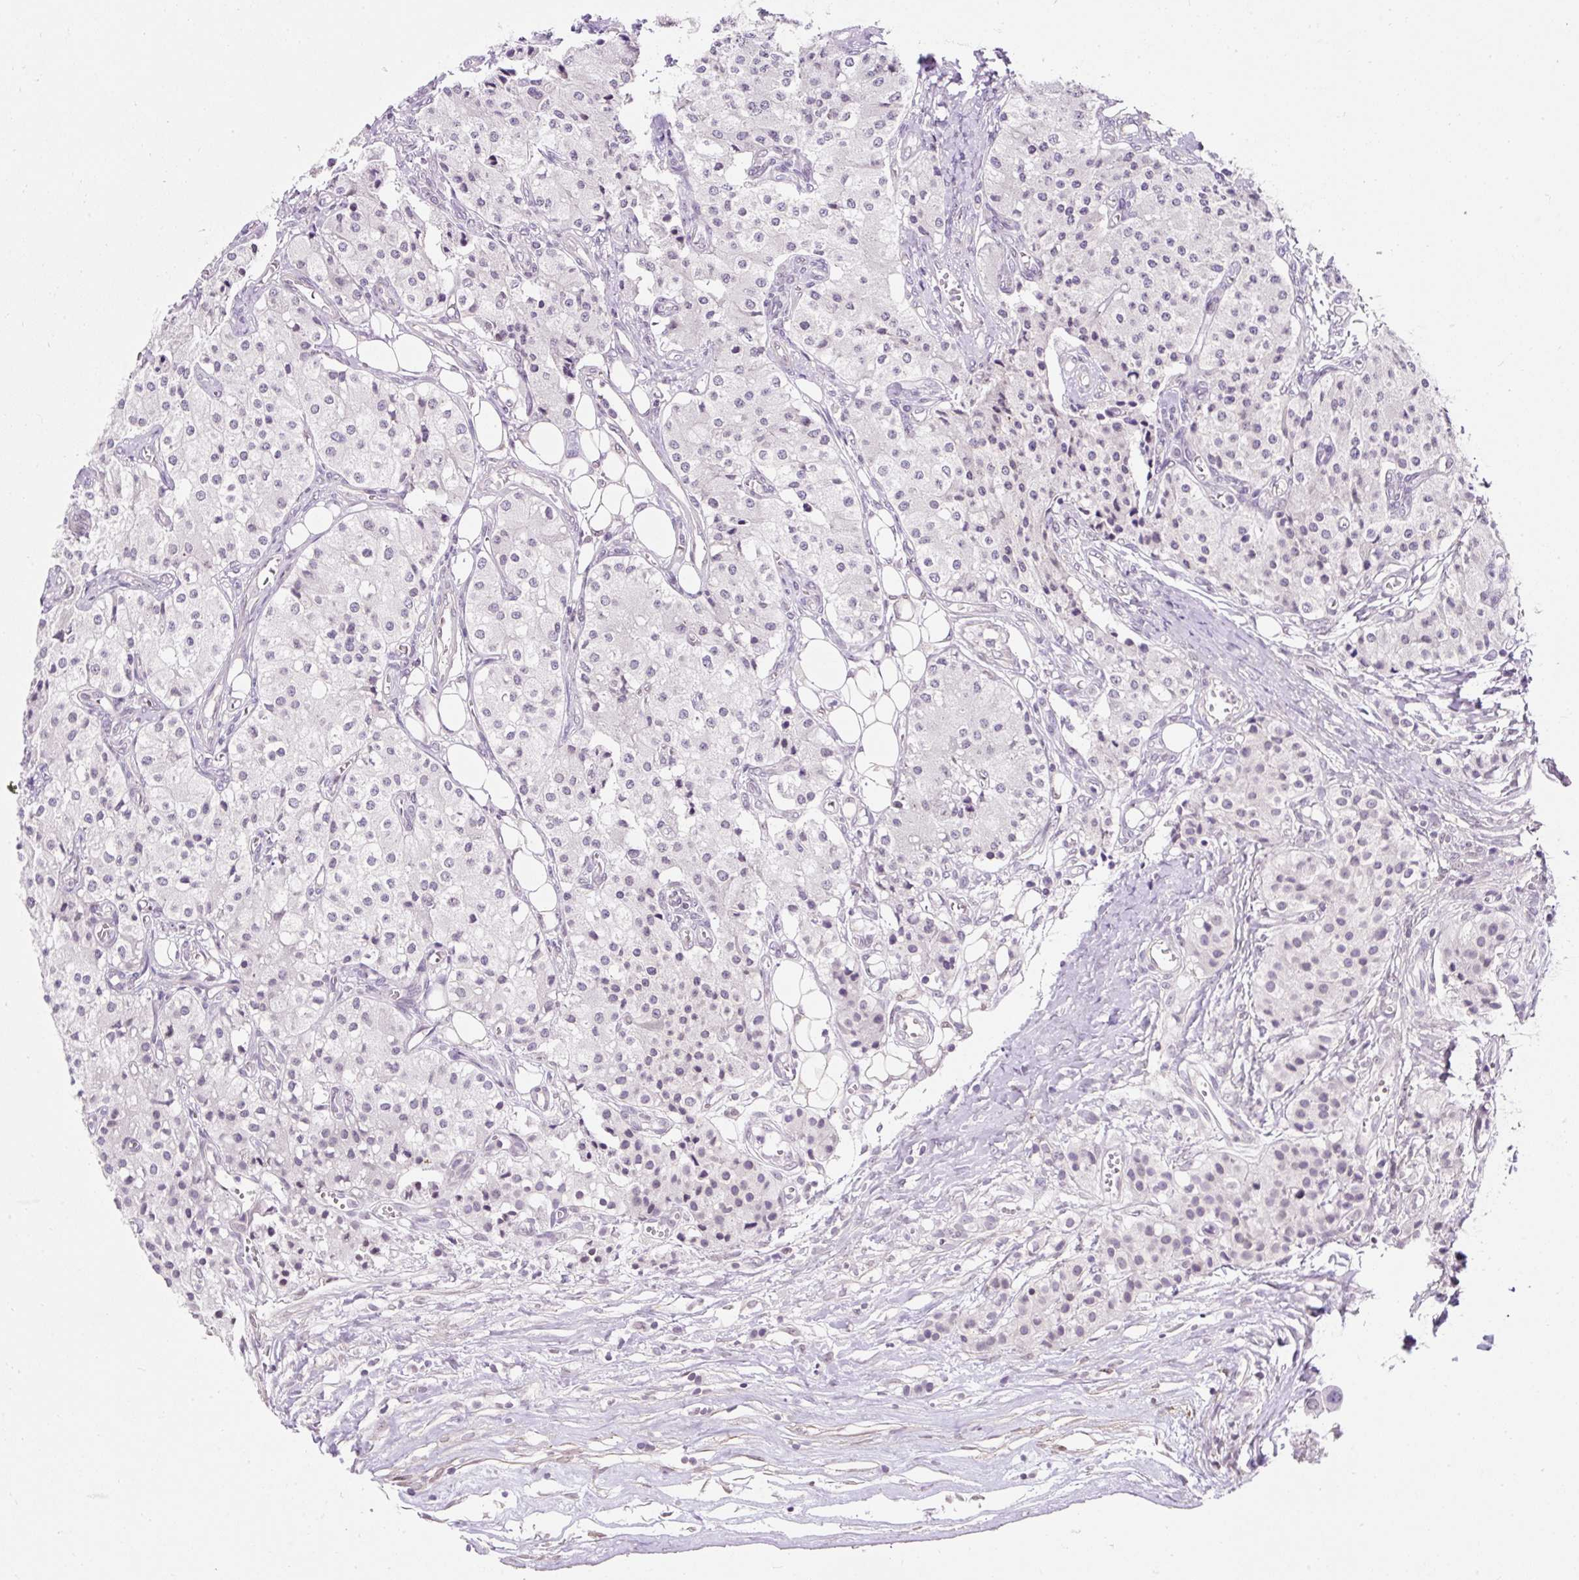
{"staining": {"intensity": "negative", "quantity": "none", "location": "none"}, "tissue": "carcinoid", "cell_type": "Tumor cells", "image_type": "cancer", "snomed": [{"axis": "morphology", "description": "Carcinoid, malignant, NOS"}, {"axis": "topography", "description": "Colon"}], "caption": "Tumor cells show no significant protein expression in malignant carcinoid. Brightfield microscopy of IHC stained with DAB (brown) and hematoxylin (blue), captured at high magnification.", "gene": "ZNF610", "patient": {"sex": "female", "age": 52}}